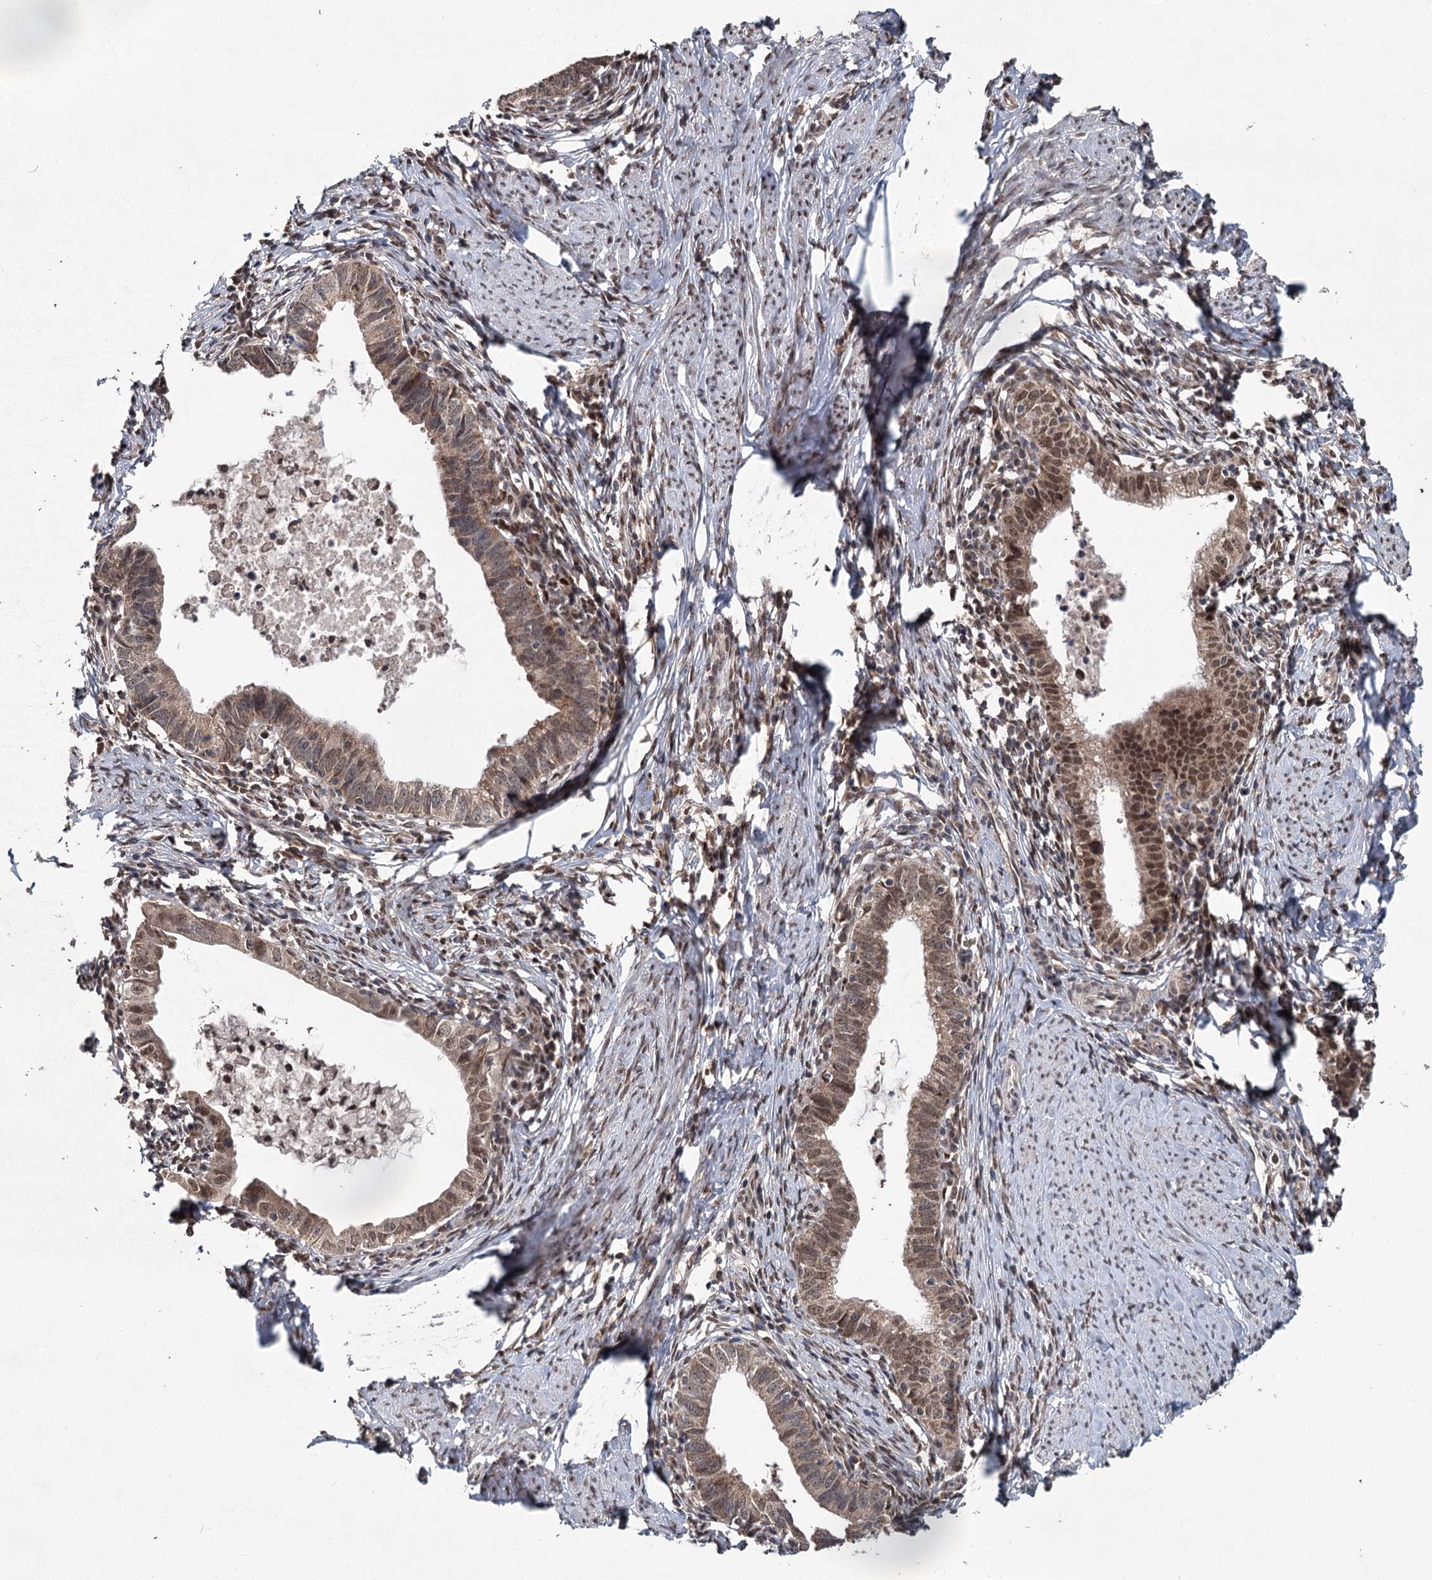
{"staining": {"intensity": "moderate", "quantity": "25%-75%", "location": "nuclear"}, "tissue": "cervical cancer", "cell_type": "Tumor cells", "image_type": "cancer", "snomed": [{"axis": "morphology", "description": "Adenocarcinoma, NOS"}, {"axis": "topography", "description": "Cervix"}], "caption": "A photomicrograph of human adenocarcinoma (cervical) stained for a protein demonstrates moderate nuclear brown staining in tumor cells.", "gene": "MYG1", "patient": {"sex": "female", "age": 36}}